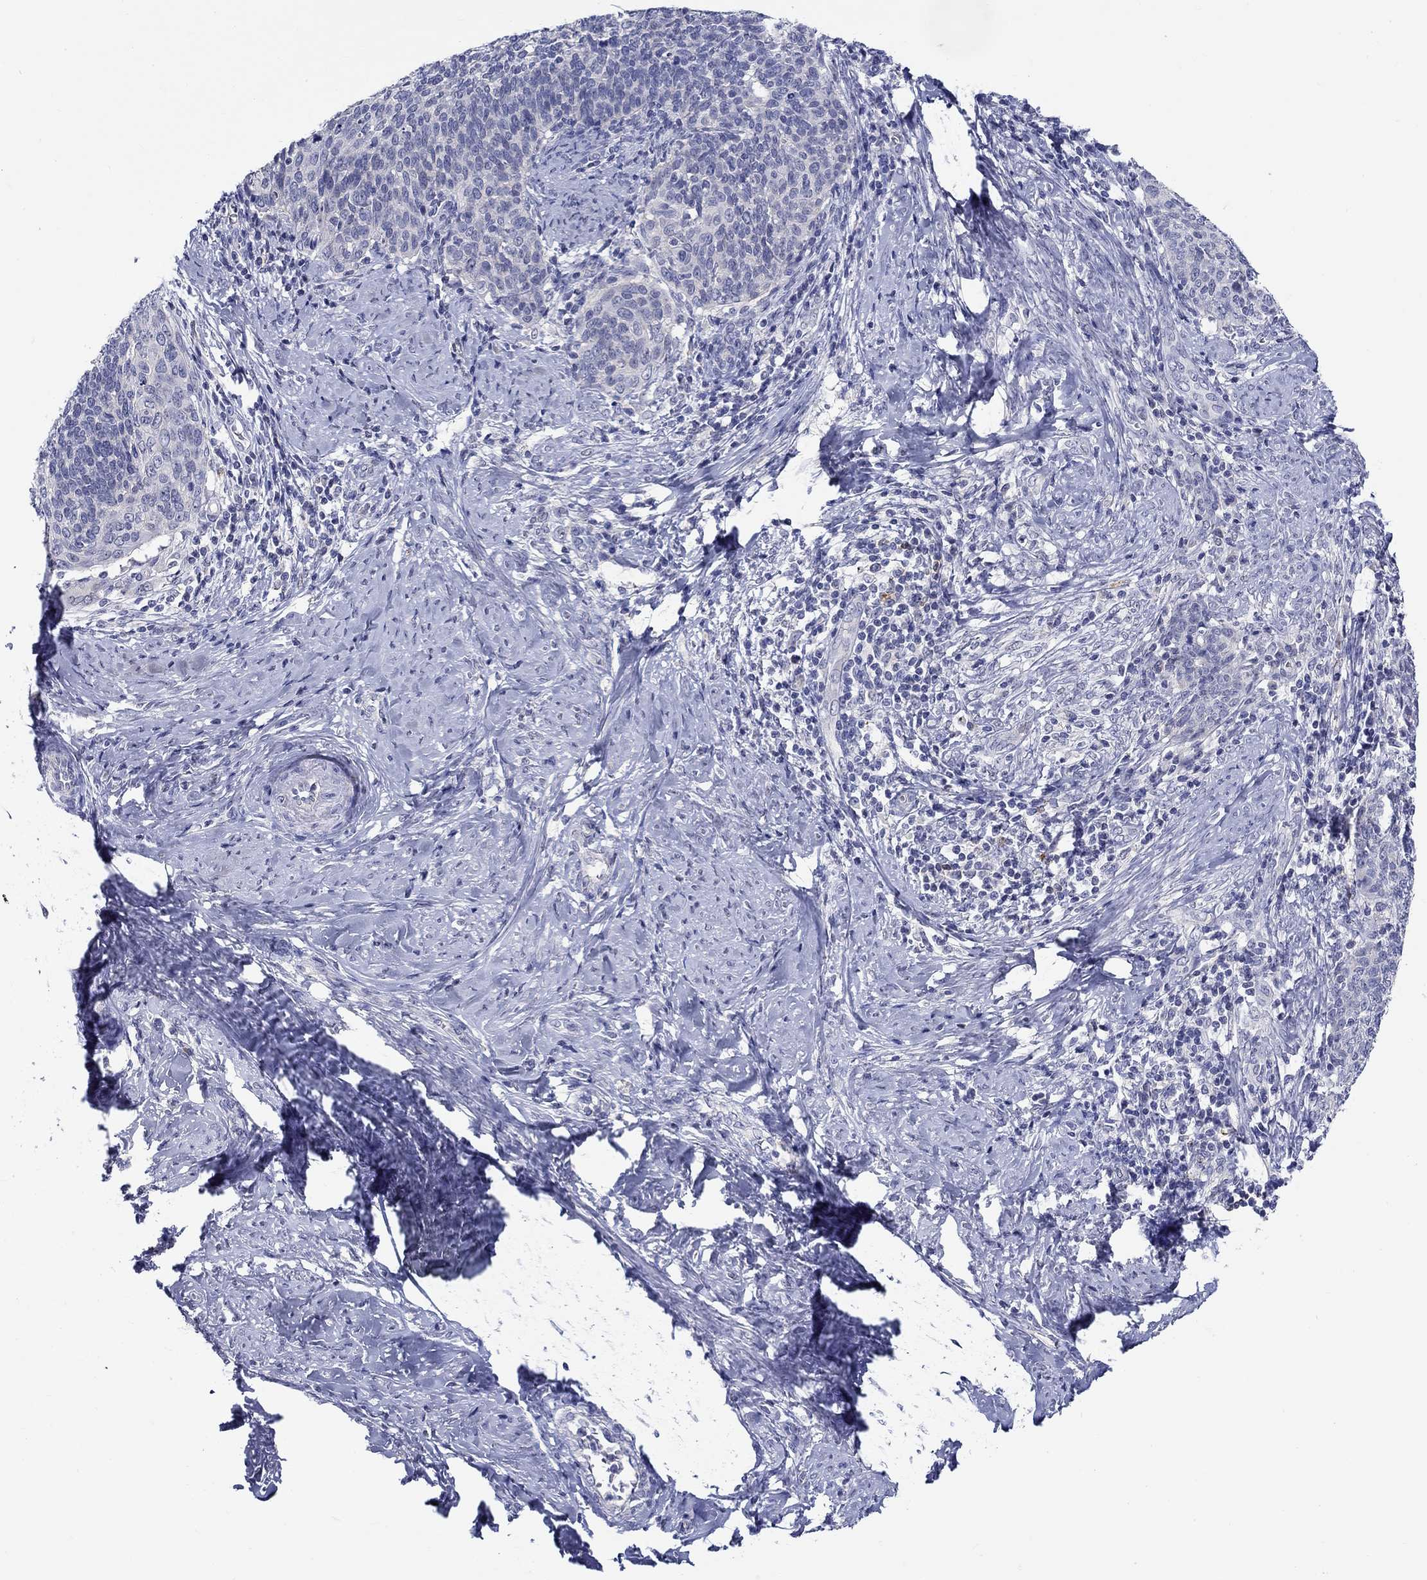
{"staining": {"intensity": "negative", "quantity": "none", "location": "none"}, "tissue": "cervical cancer", "cell_type": "Tumor cells", "image_type": "cancer", "snomed": [{"axis": "morphology", "description": "Normal tissue, NOS"}, {"axis": "morphology", "description": "Squamous cell carcinoma, NOS"}, {"axis": "topography", "description": "Cervix"}], "caption": "Tumor cells show no significant expression in cervical squamous cell carcinoma. (DAB immunohistochemistry (IHC), high magnification).", "gene": "SLC30A3", "patient": {"sex": "female", "age": 39}}